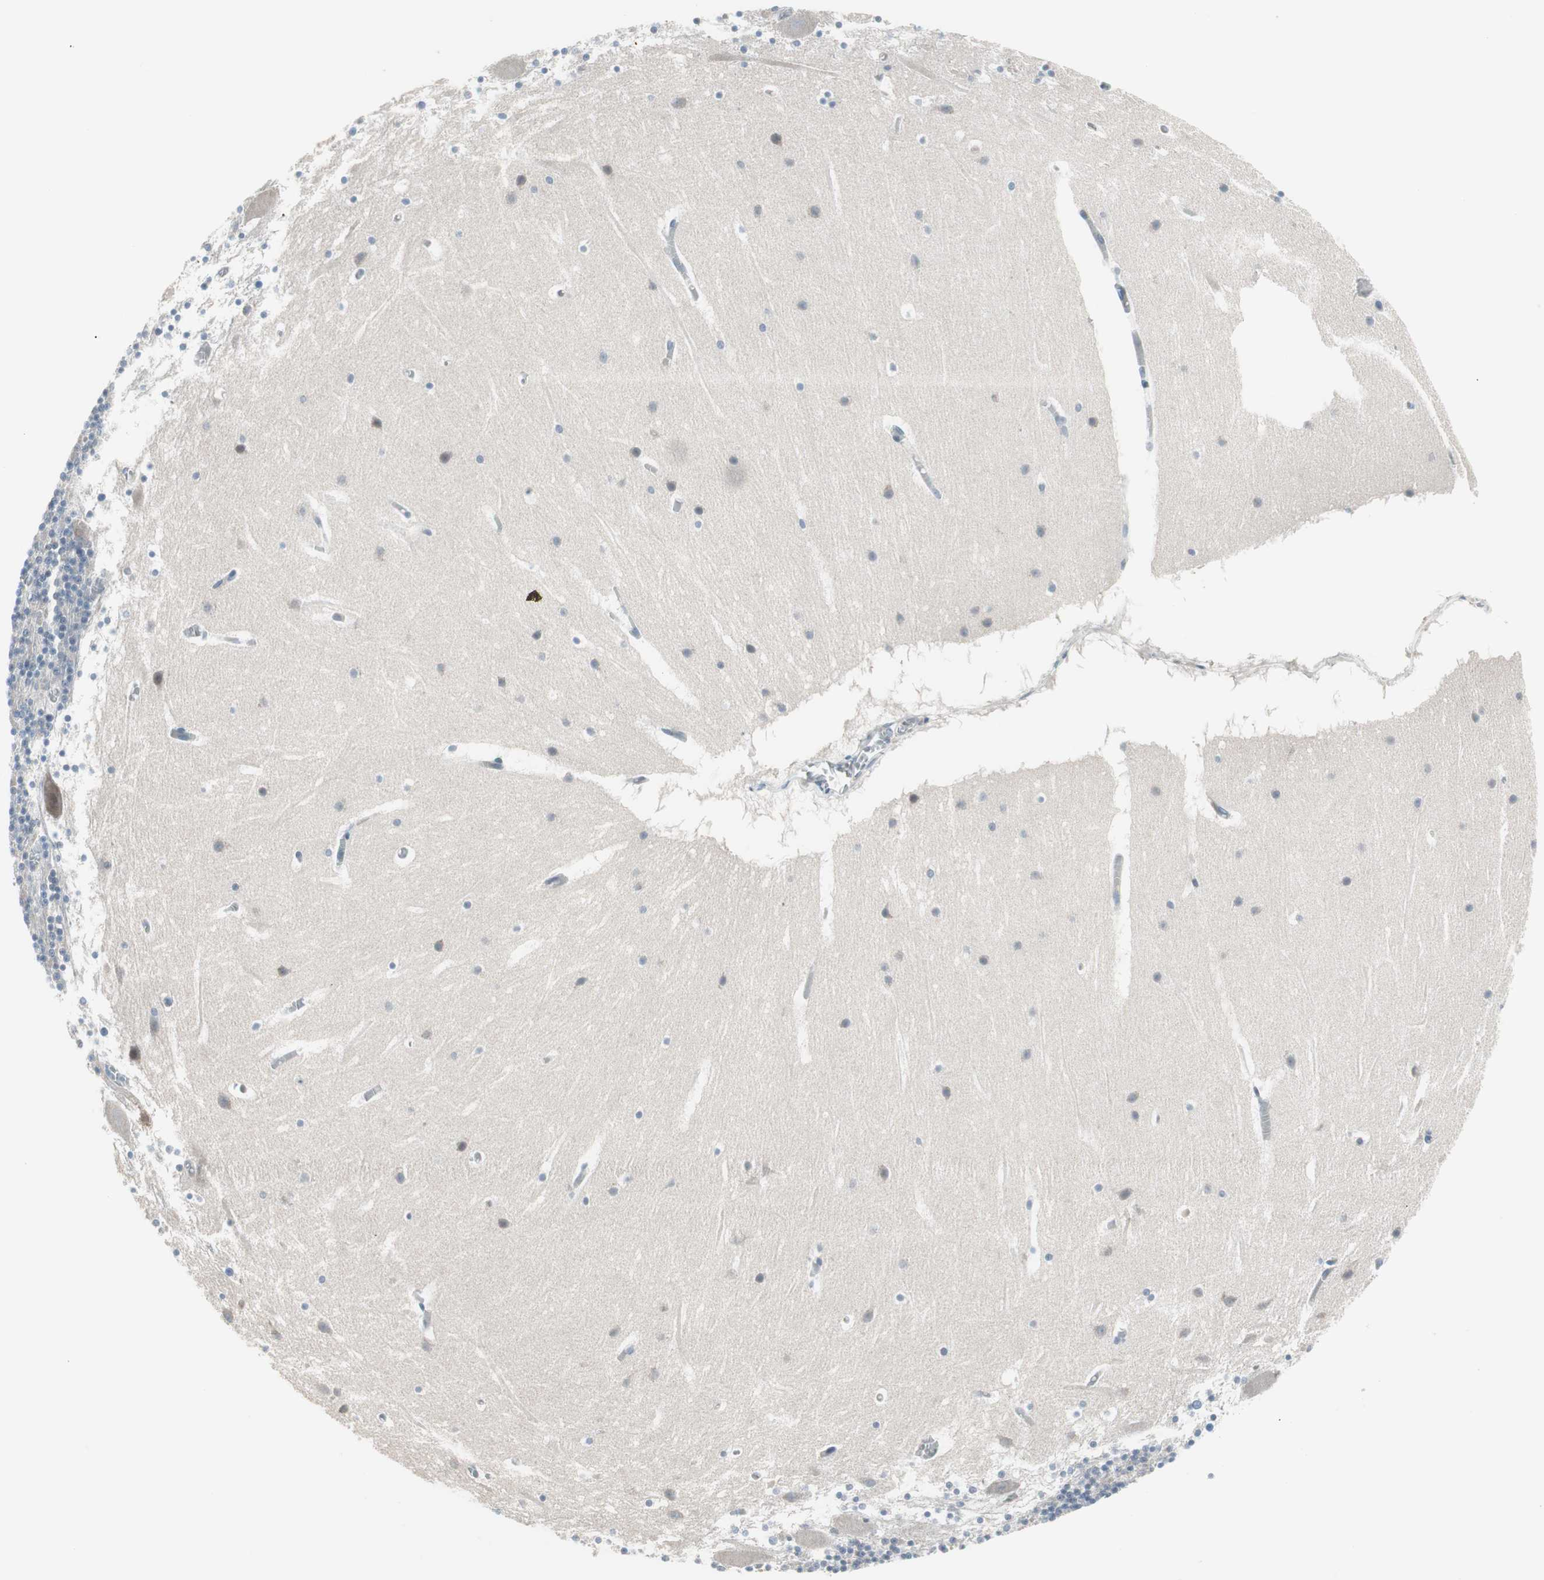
{"staining": {"intensity": "negative", "quantity": "none", "location": "none"}, "tissue": "cerebellum", "cell_type": "Cells in granular layer", "image_type": "normal", "snomed": [{"axis": "morphology", "description": "Normal tissue, NOS"}, {"axis": "topography", "description": "Cerebellum"}], "caption": "Immunohistochemistry (IHC) photomicrograph of benign cerebellum: human cerebellum stained with DAB (3,3'-diaminobenzidine) displays no significant protein positivity in cells in granular layer.", "gene": "ZSCAN32", "patient": {"sex": "male", "age": 45}}